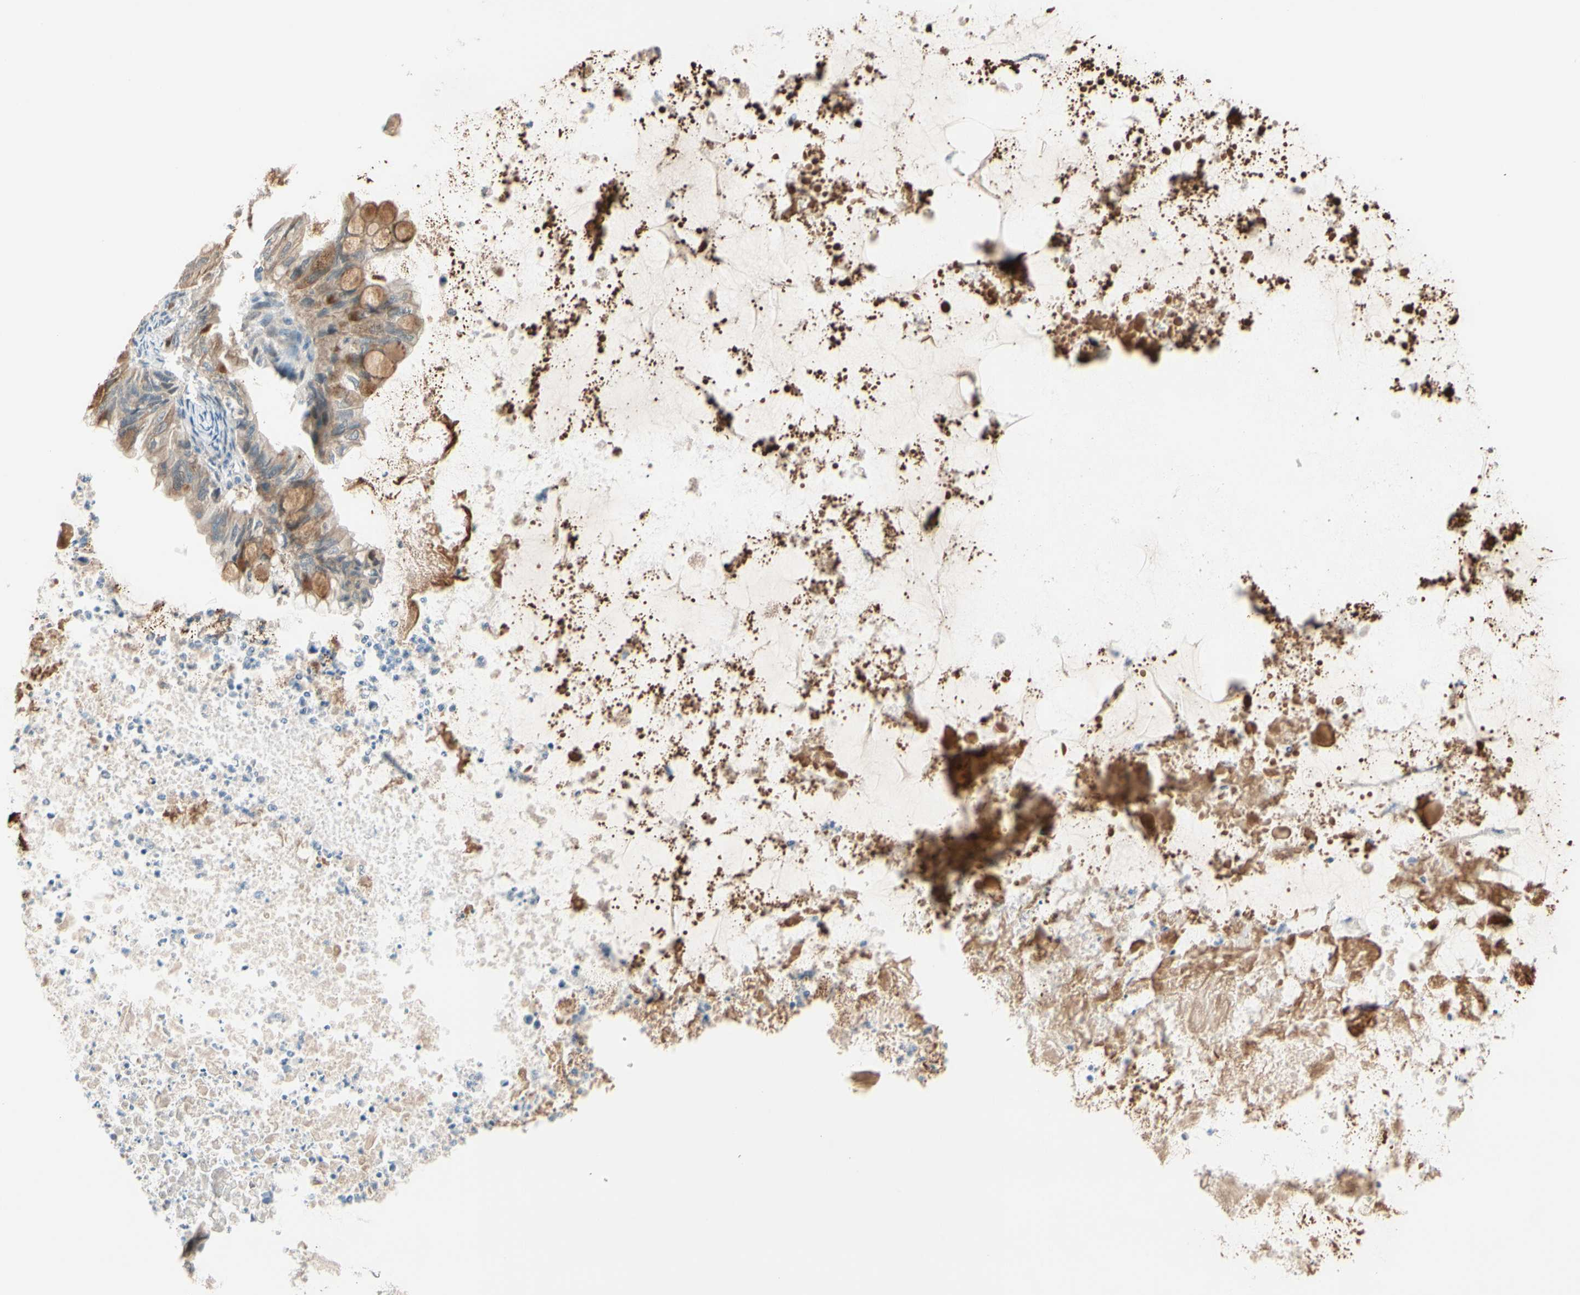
{"staining": {"intensity": "moderate", "quantity": ">75%", "location": "cytoplasmic/membranous"}, "tissue": "ovarian cancer", "cell_type": "Tumor cells", "image_type": "cancer", "snomed": [{"axis": "morphology", "description": "Cystadenocarcinoma, mucinous, NOS"}, {"axis": "topography", "description": "Ovary"}], "caption": "Immunohistochemistry (IHC) photomicrograph of neoplastic tissue: ovarian mucinous cystadenocarcinoma stained using IHC shows medium levels of moderate protein expression localized specifically in the cytoplasmic/membranous of tumor cells, appearing as a cytoplasmic/membranous brown color.", "gene": "PTTG1", "patient": {"sex": "female", "age": 80}}